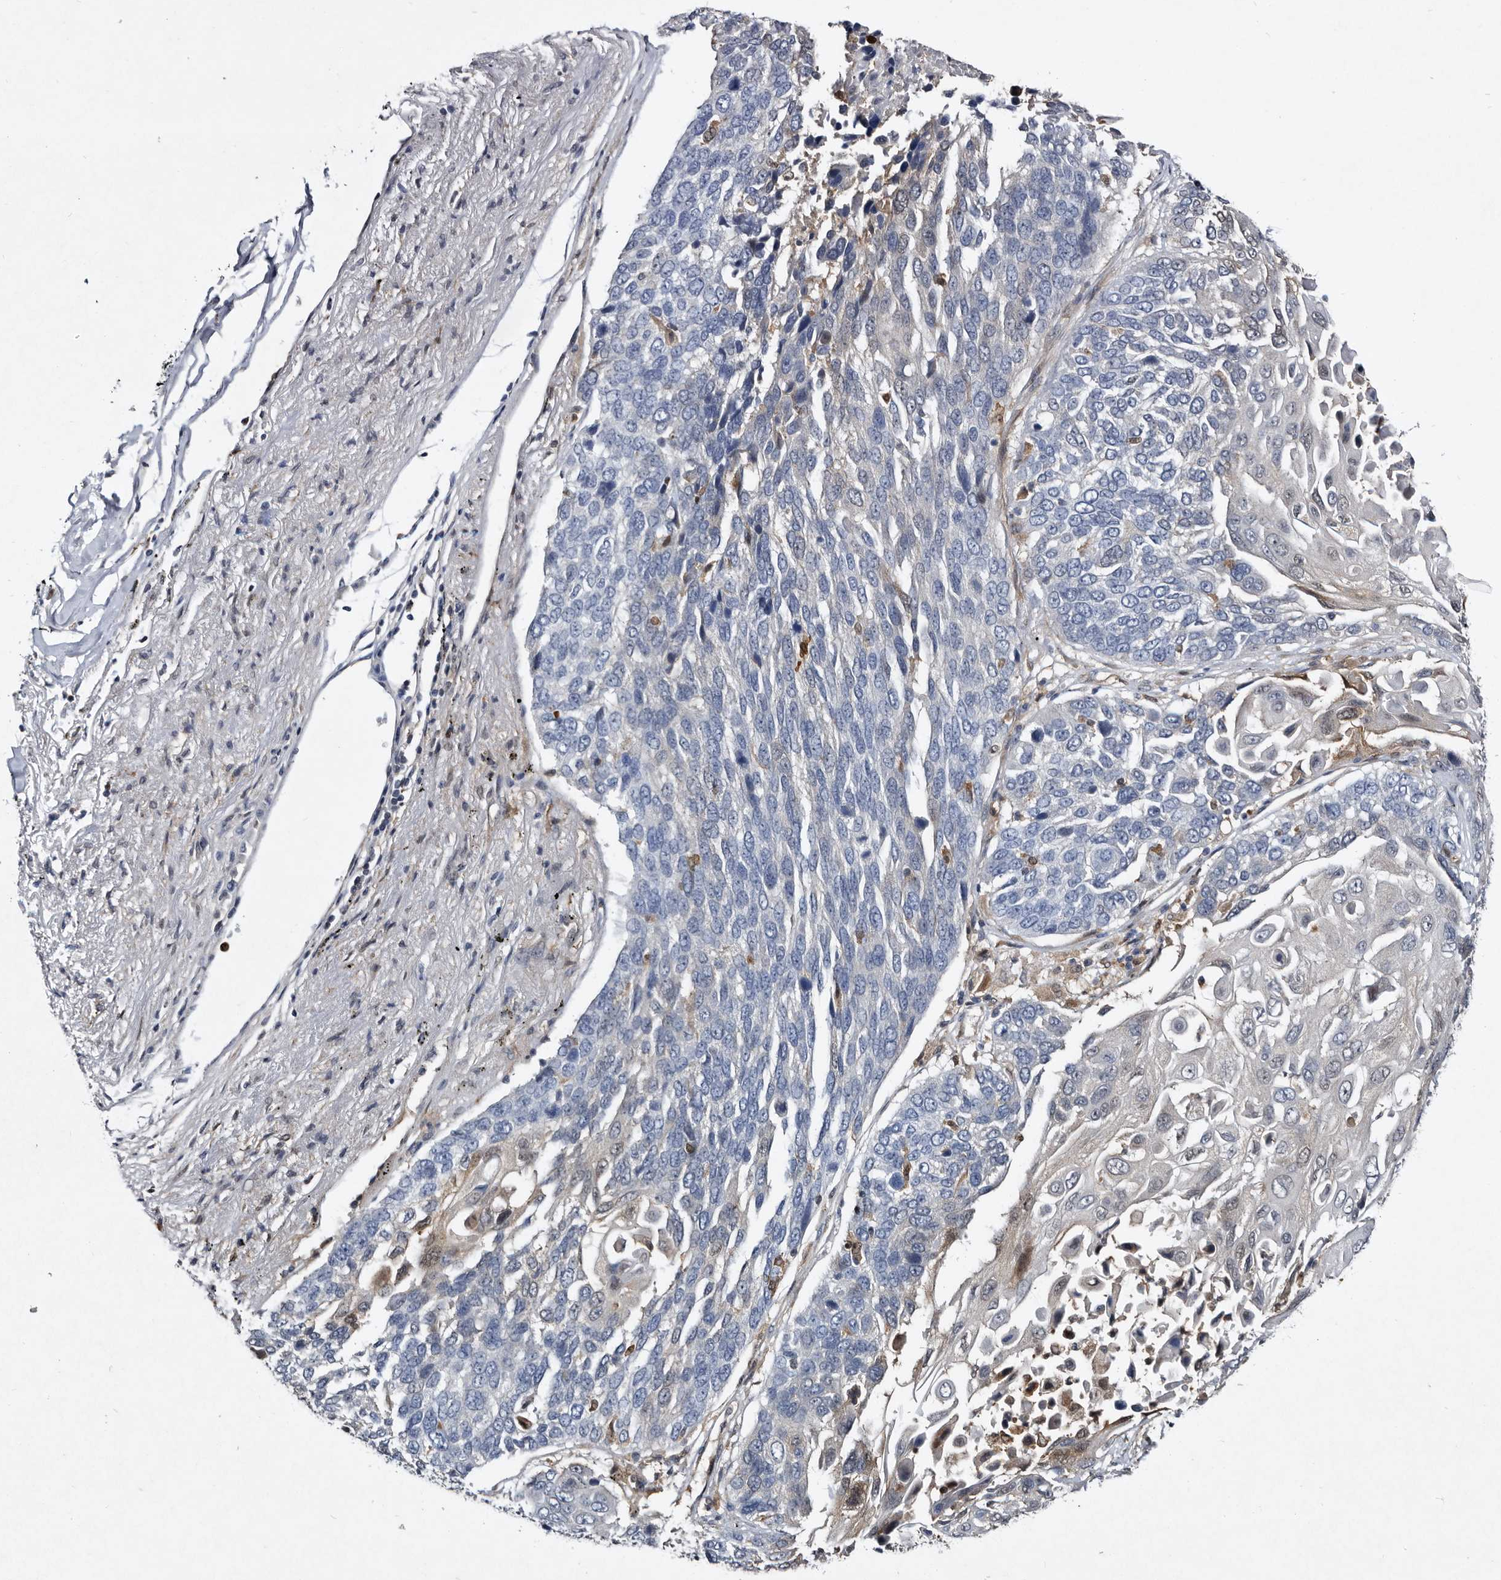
{"staining": {"intensity": "moderate", "quantity": ">75%", "location": "cytoplasmic/membranous,nuclear"}, "tissue": "lung cancer", "cell_type": "Tumor cells", "image_type": "cancer", "snomed": [{"axis": "morphology", "description": "Squamous cell carcinoma, NOS"}, {"axis": "topography", "description": "Lung"}], "caption": "Protein staining by immunohistochemistry reveals moderate cytoplasmic/membranous and nuclear staining in approximately >75% of tumor cells in lung cancer (squamous cell carcinoma).", "gene": "SERPINB8", "patient": {"sex": "male", "age": 66}}